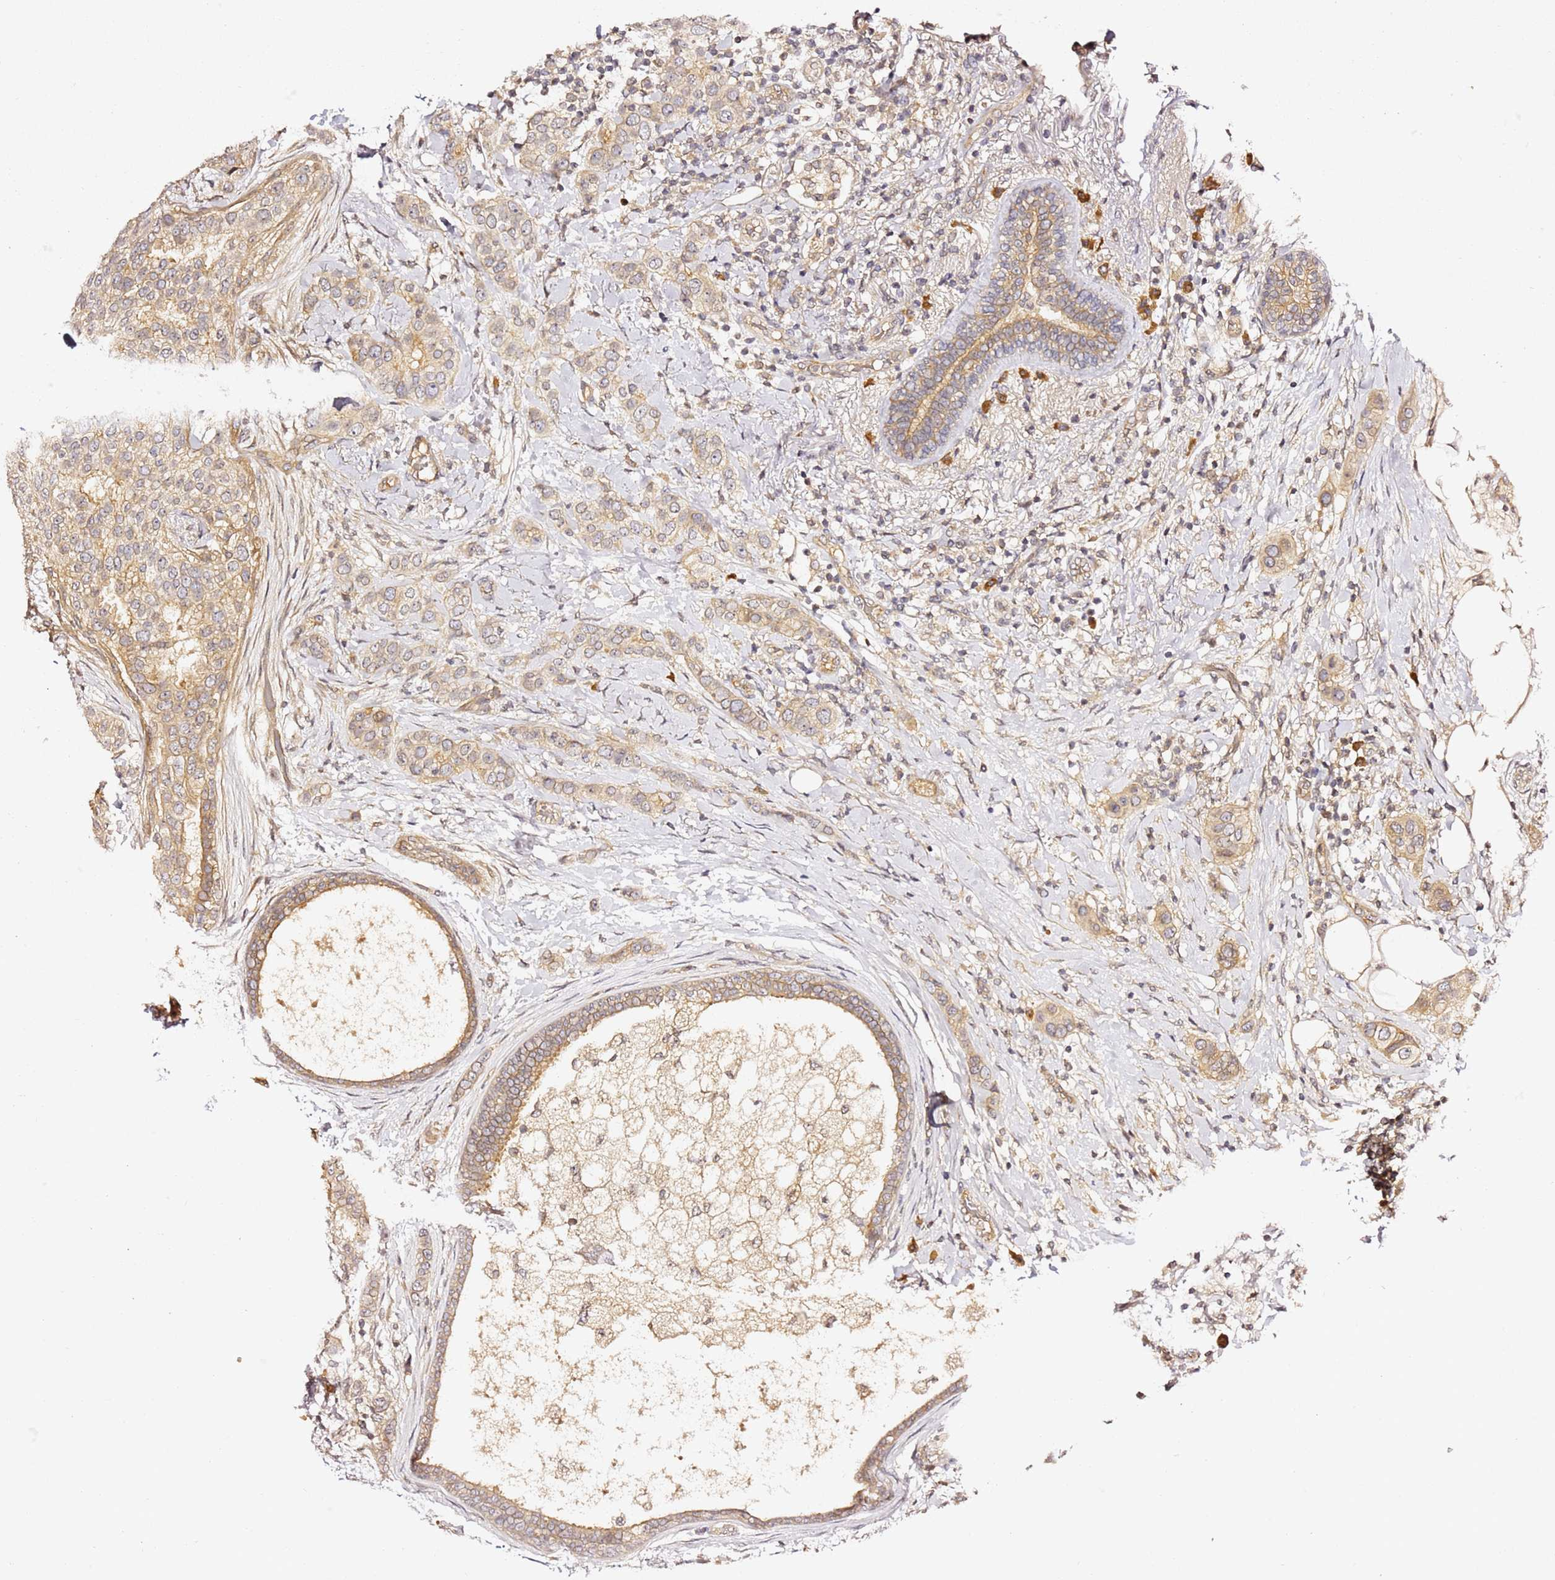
{"staining": {"intensity": "weak", "quantity": ">75%", "location": "cytoplasmic/membranous"}, "tissue": "breast cancer", "cell_type": "Tumor cells", "image_type": "cancer", "snomed": [{"axis": "morphology", "description": "Lobular carcinoma"}, {"axis": "topography", "description": "Breast"}], "caption": "IHC image of lobular carcinoma (breast) stained for a protein (brown), which reveals low levels of weak cytoplasmic/membranous expression in about >75% of tumor cells.", "gene": "OSBPL2", "patient": {"sex": "female", "age": 51}}